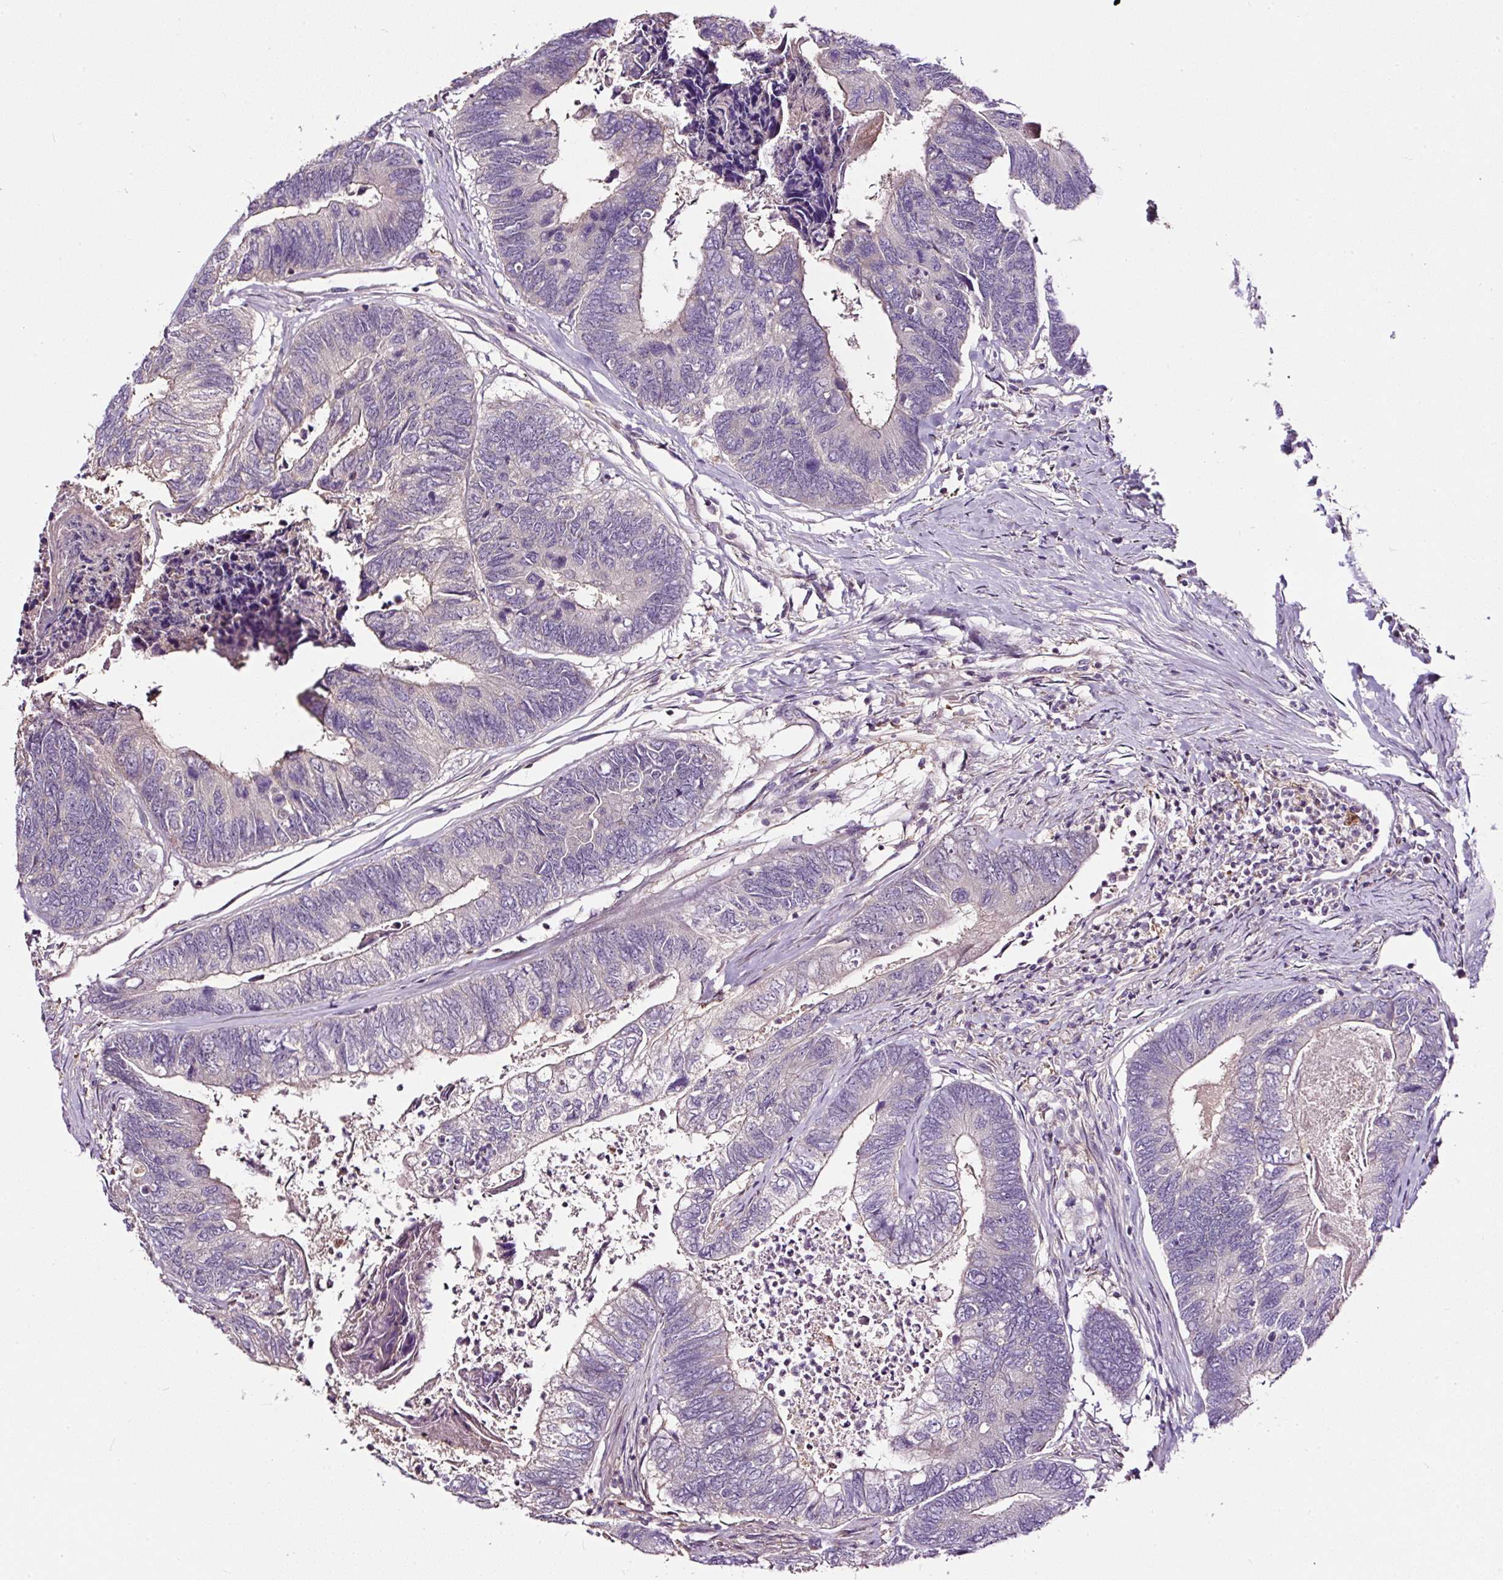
{"staining": {"intensity": "negative", "quantity": "none", "location": "none"}, "tissue": "colorectal cancer", "cell_type": "Tumor cells", "image_type": "cancer", "snomed": [{"axis": "morphology", "description": "Adenocarcinoma, NOS"}, {"axis": "topography", "description": "Colon"}], "caption": "High power microscopy image of an immunohistochemistry (IHC) image of colorectal cancer, revealing no significant positivity in tumor cells.", "gene": "LRRC24", "patient": {"sex": "female", "age": 67}}